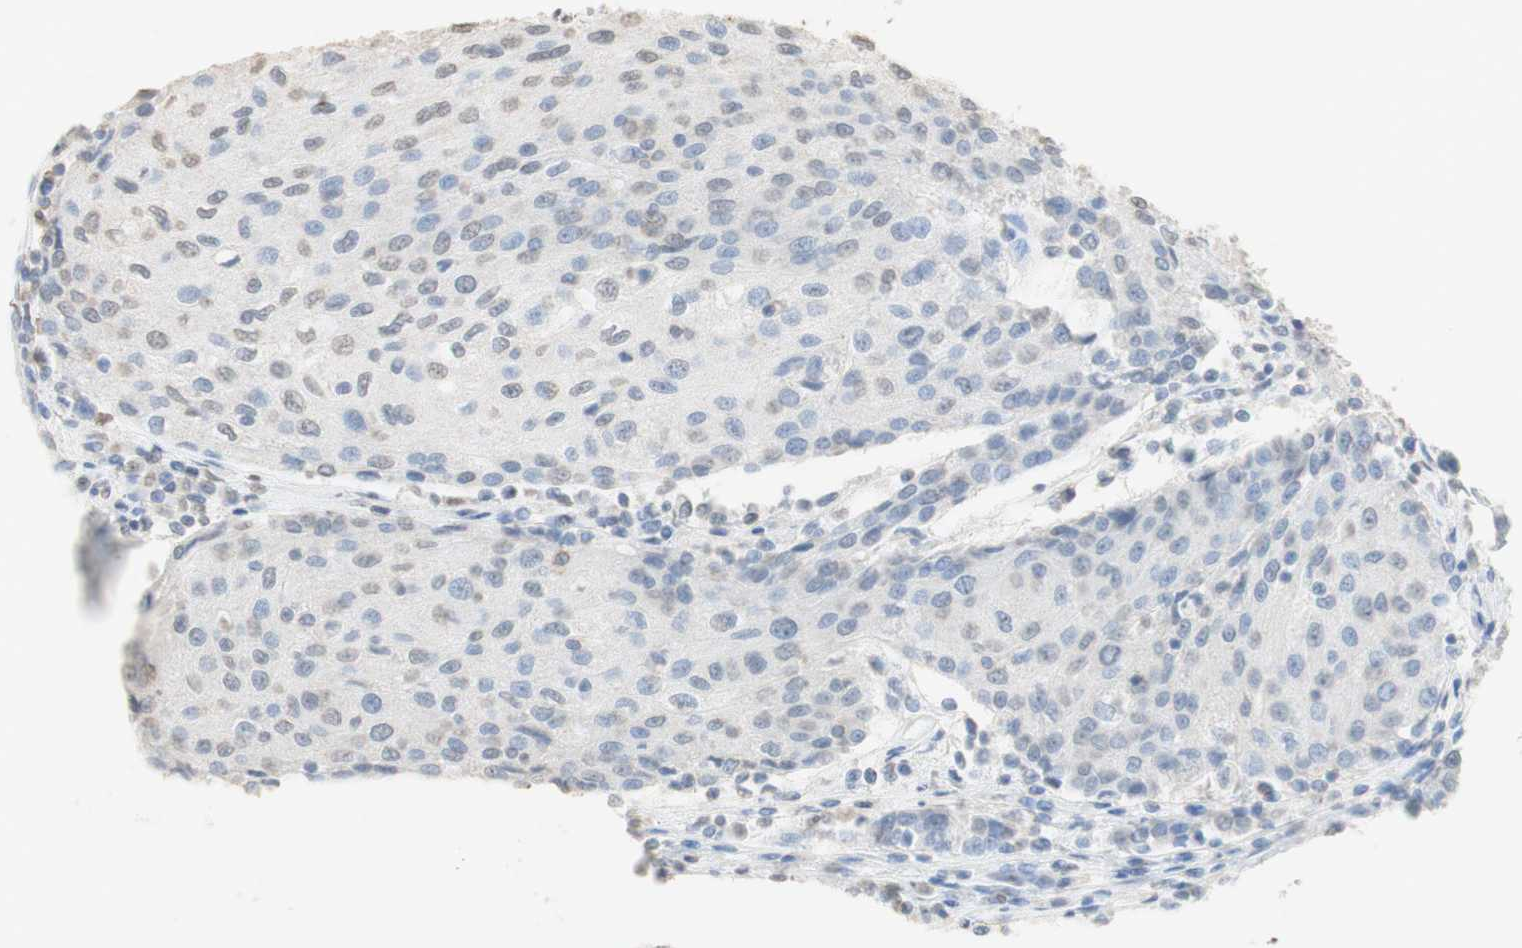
{"staining": {"intensity": "weak", "quantity": "<25%", "location": "nuclear"}, "tissue": "urothelial cancer", "cell_type": "Tumor cells", "image_type": "cancer", "snomed": [{"axis": "morphology", "description": "Urothelial carcinoma, High grade"}, {"axis": "topography", "description": "Urinary bladder"}], "caption": "Immunohistochemistry image of human high-grade urothelial carcinoma stained for a protein (brown), which exhibits no staining in tumor cells. (Brightfield microscopy of DAB (3,3'-diaminobenzidine) immunohistochemistry at high magnification).", "gene": "L1CAM", "patient": {"sex": "female", "age": 85}}